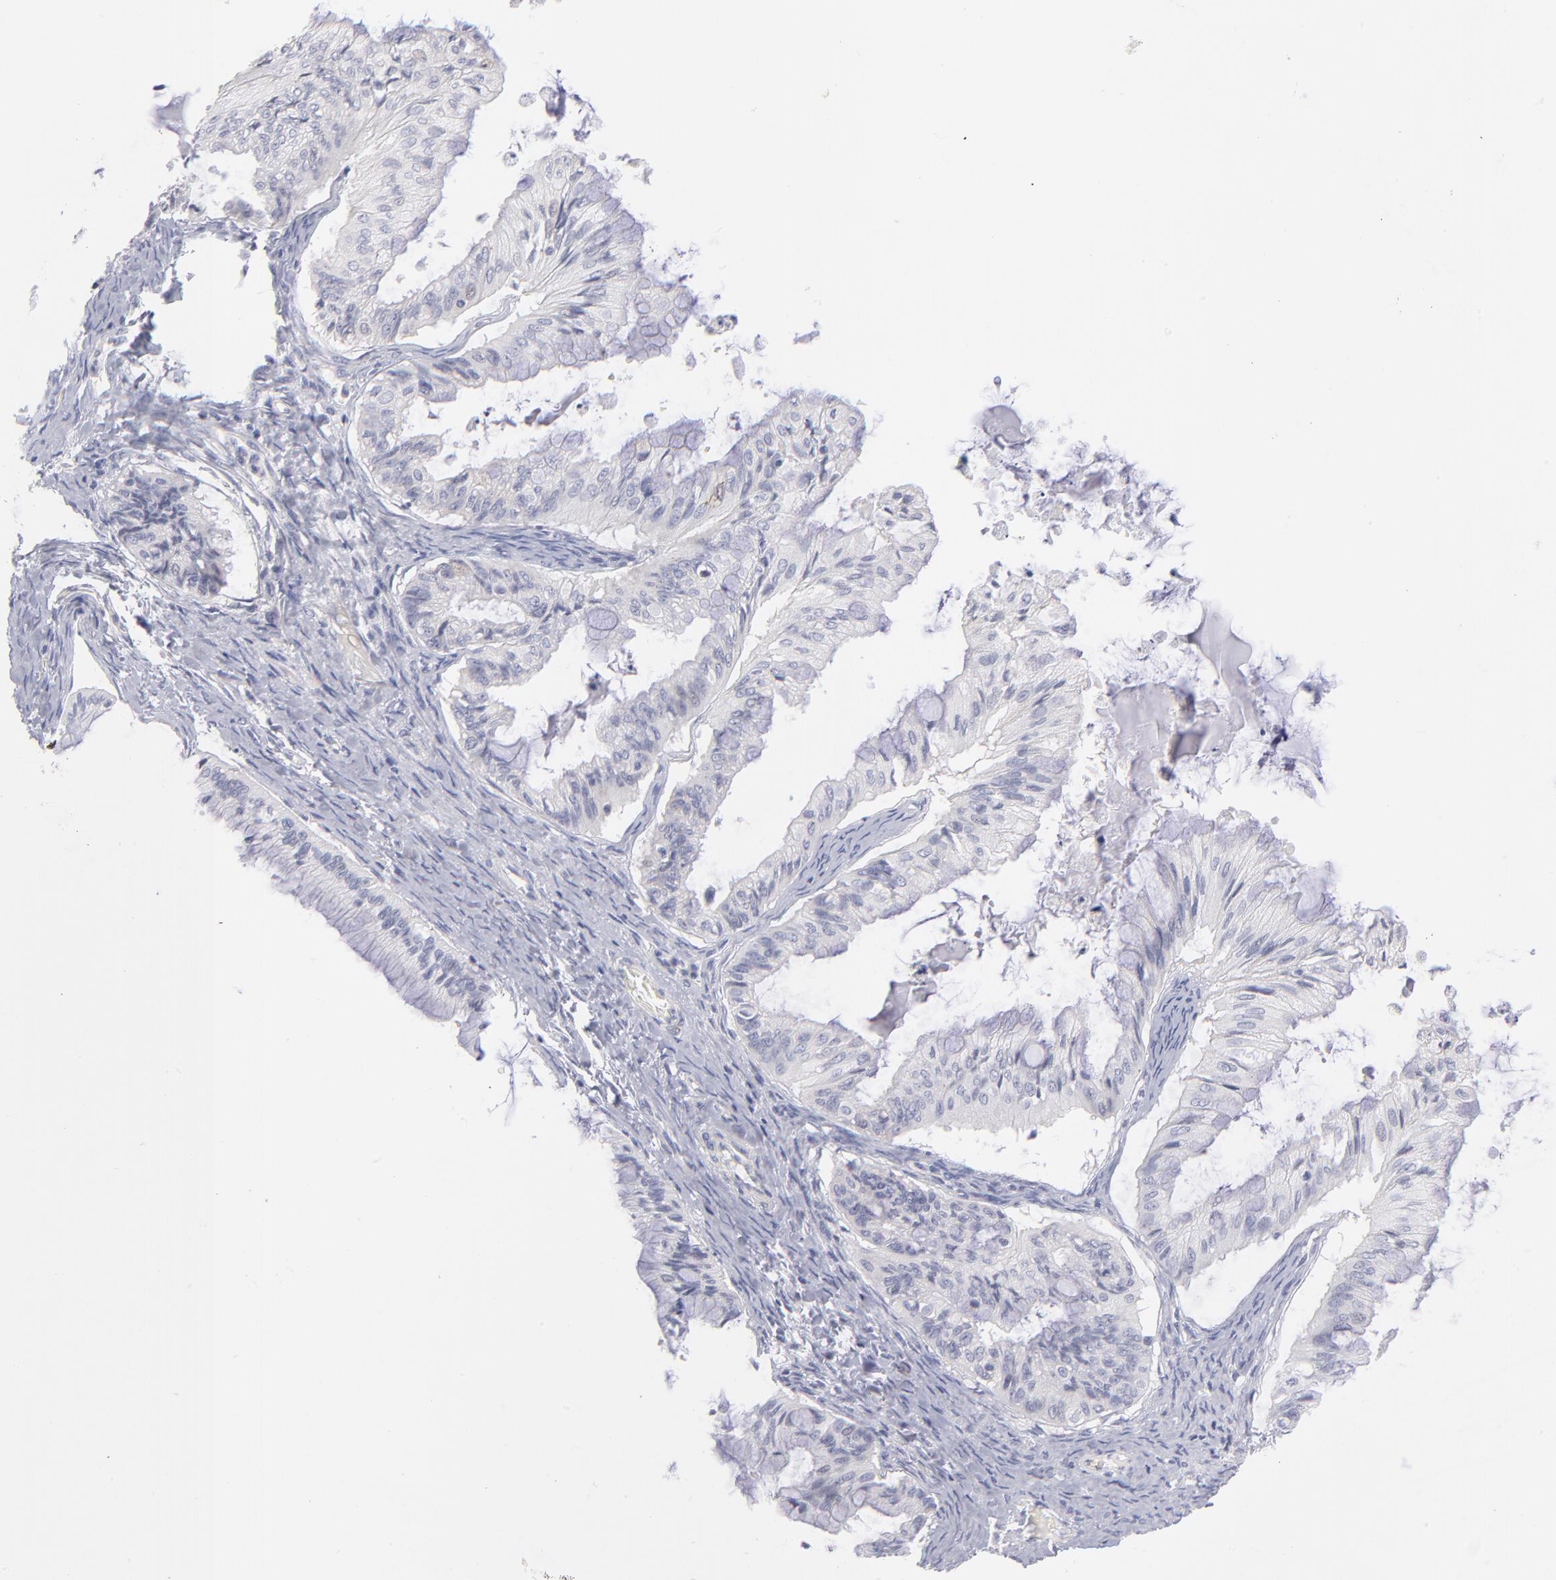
{"staining": {"intensity": "negative", "quantity": "none", "location": "none"}, "tissue": "ovarian cancer", "cell_type": "Tumor cells", "image_type": "cancer", "snomed": [{"axis": "morphology", "description": "Cystadenocarcinoma, mucinous, NOS"}, {"axis": "topography", "description": "Ovary"}], "caption": "Tumor cells show no significant staining in mucinous cystadenocarcinoma (ovarian).", "gene": "MTHFD2", "patient": {"sex": "female", "age": 57}}